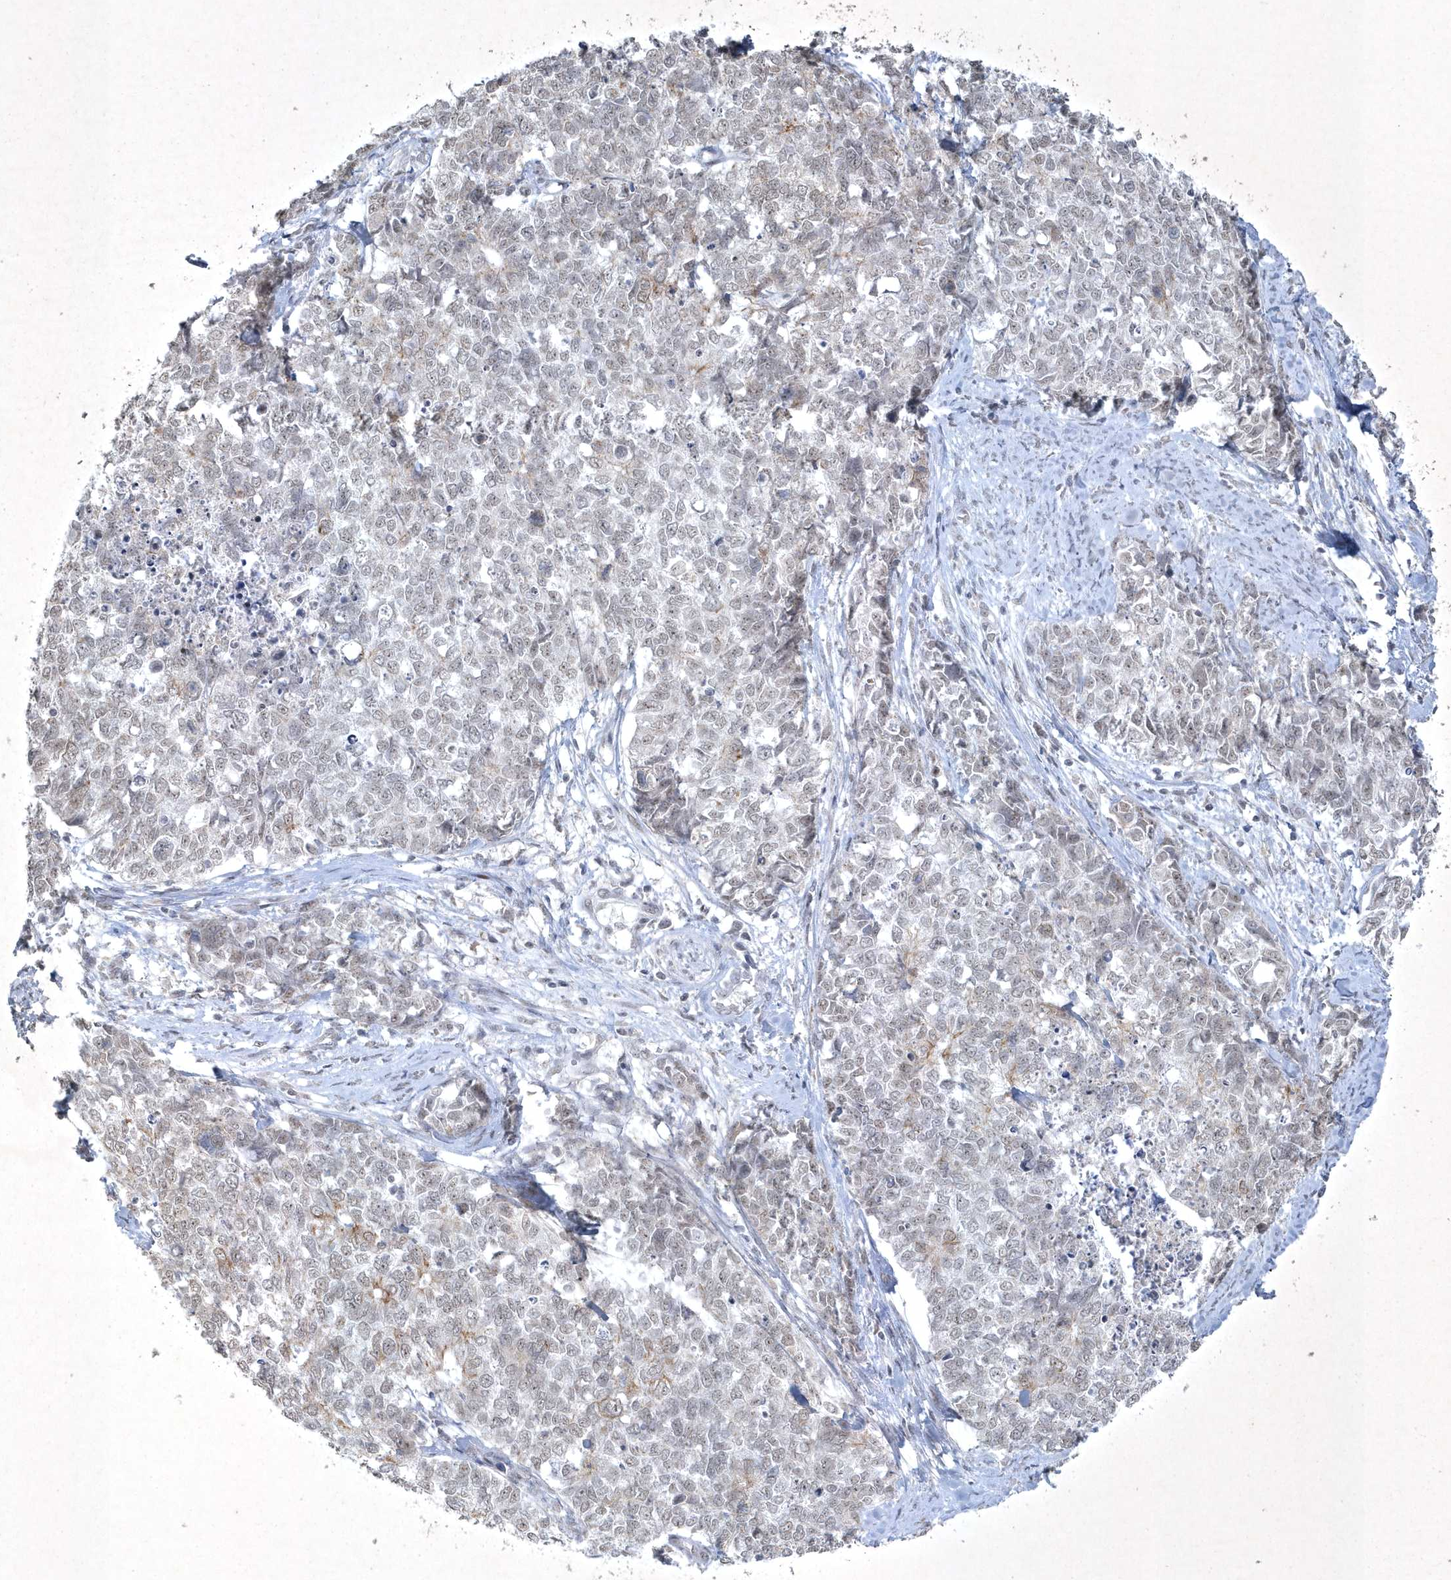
{"staining": {"intensity": "negative", "quantity": "none", "location": "none"}, "tissue": "cervical cancer", "cell_type": "Tumor cells", "image_type": "cancer", "snomed": [{"axis": "morphology", "description": "Squamous cell carcinoma, NOS"}, {"axis": "topography", "description": "Cervix"}], "caption": "Immunohistochemical staining of human cervical cancer displays no significant positivity in tumor cells.", "gene": "ZBTB9", "patient": {"sex": "female", "age": 63}}